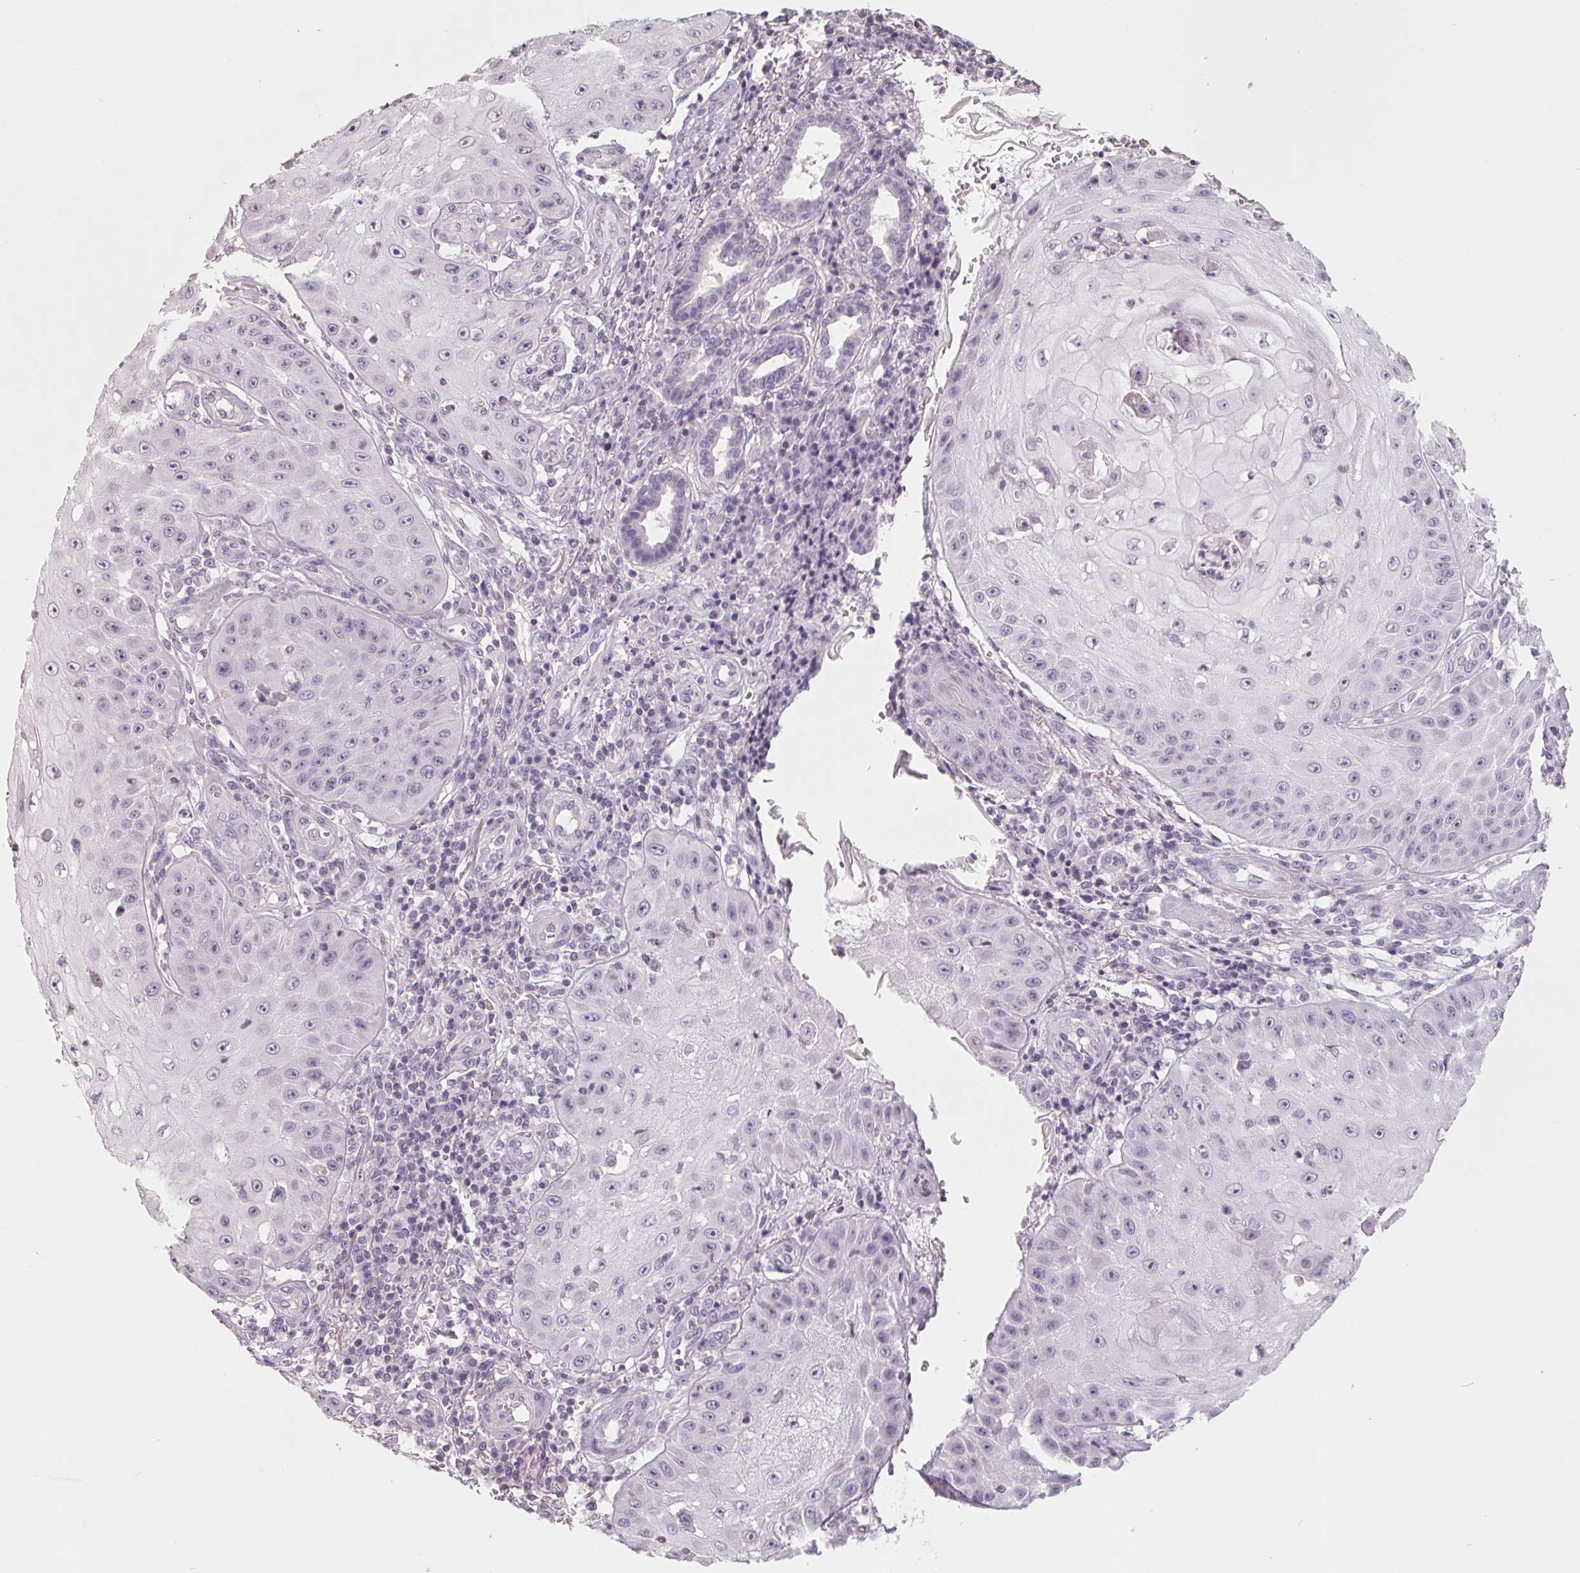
{"staining": {"intensity": "negative", "quantity": "none", "location": "none"}, "tissue": "skin cancer", "cell_type": "Tumor cells", "image_type": "cancer", "snomed": [{"axis": "morphology", "description": "Squamous cell carcinoma, NOS"}, {"axis": "topography", "description": "Skin"}], "caption": "This photomicrograph is of skin squamous cell carcinoma stained with IHC to label a protein in brown with the nuclei are counter-stained blue. There is no positivity in tumor cells.", "gene": "FTCD", "patient": {"sex": "male", "age": 70}}